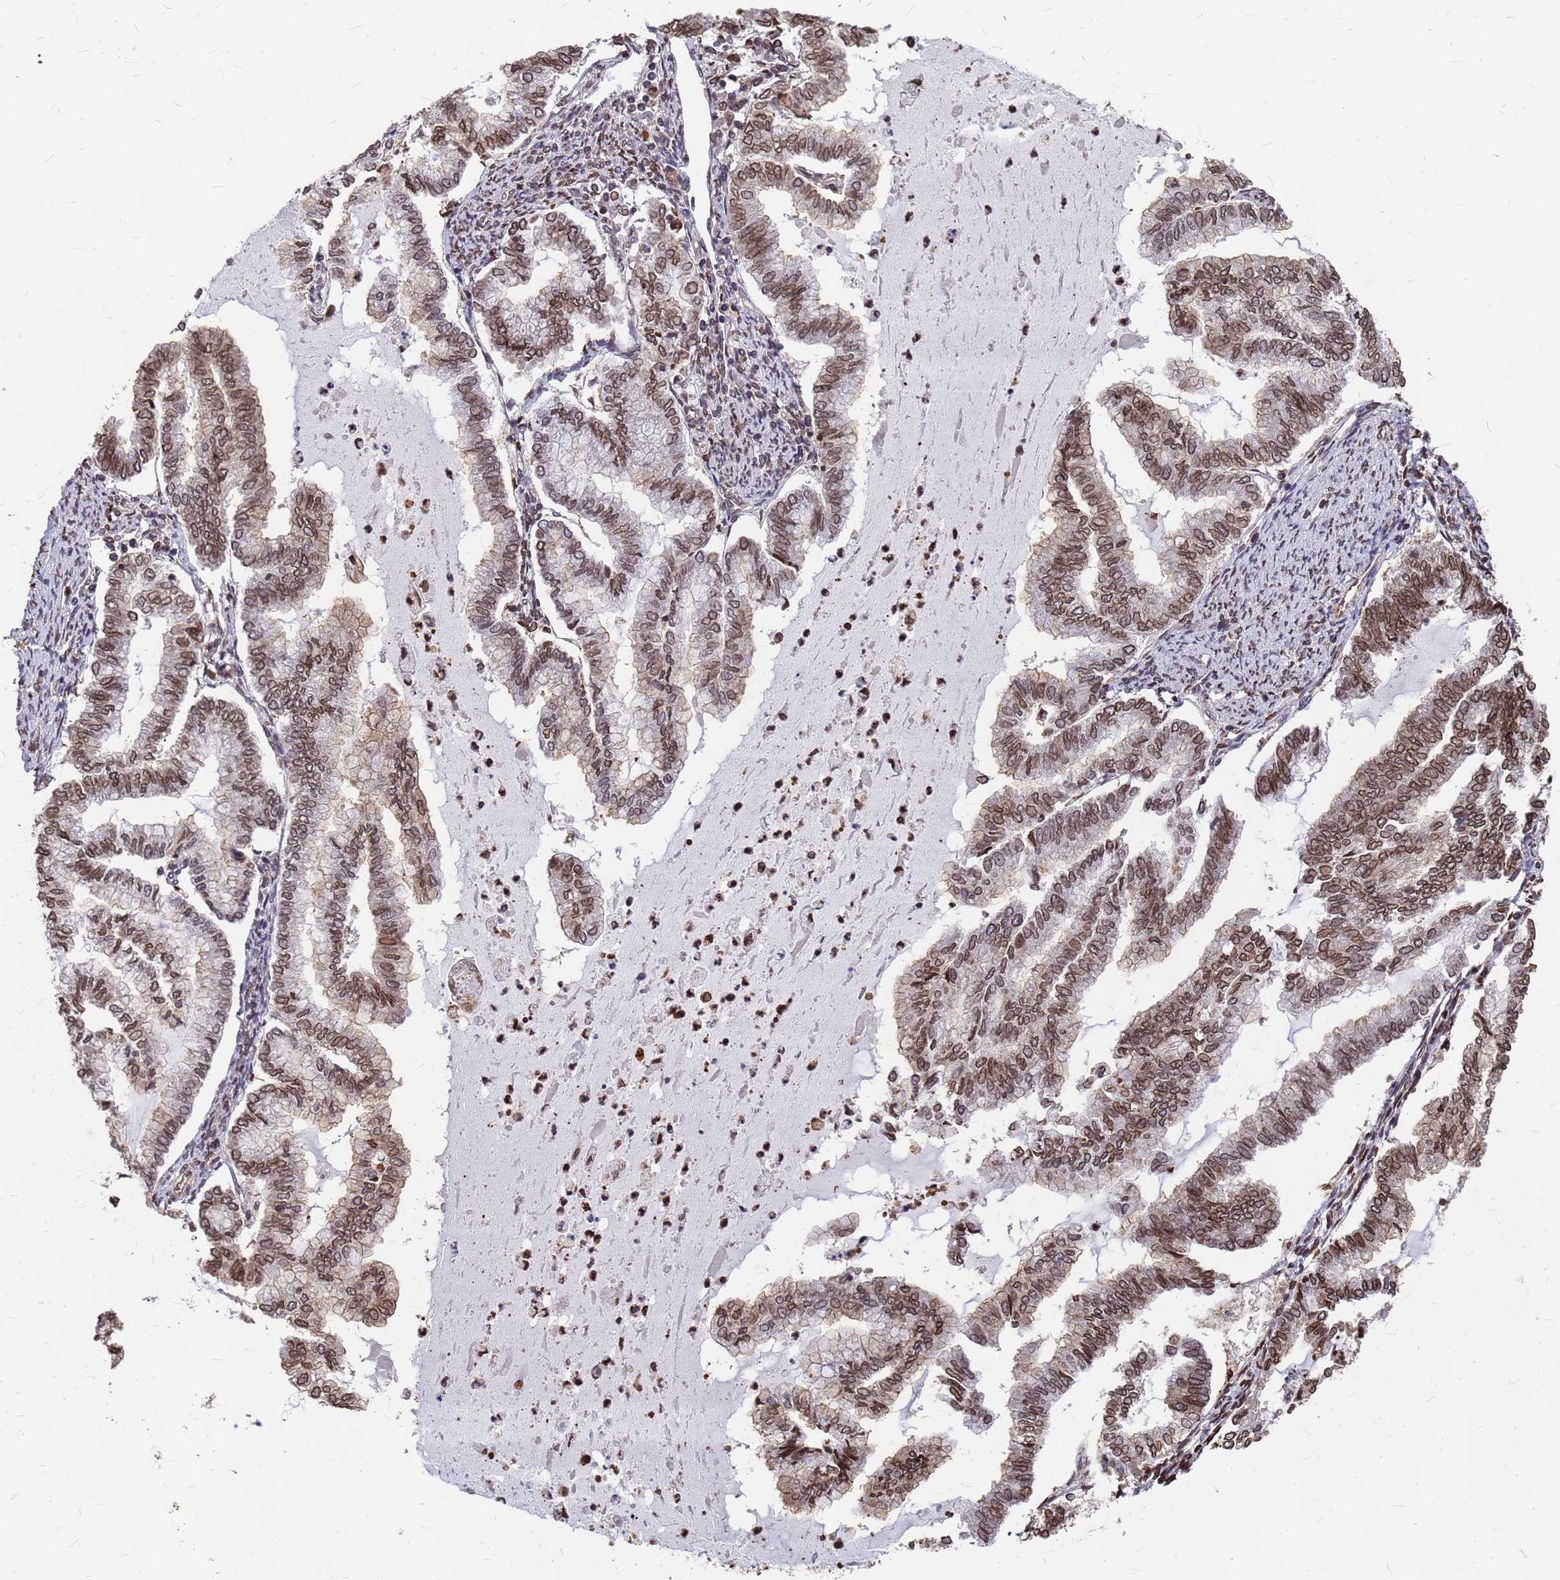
{"staining": {"intensity": "moderate", "quantity": ">75%", "location": "cytoplasmic/membranous,nuclear"}, "tissue": "endometrial cancer", "cell_type": "Tumor cells", "image_type": "cancer", "snomed": [{"axis": "morphology", "description": "Adenocarcinoma, NOS"}, {"axis": "topography", "description": "Endometrium"}], "caption": "An immunohistochemistry photomicrograph of neoplastic tissue is shown. Protein staining in brown shows moderate cytoplasmic/membranous and nuclear positivity in endometrial adenocarcinoma within tumor cells.", "gene": "C1orf35", "patient": {"sex": "female", "age": 79}}